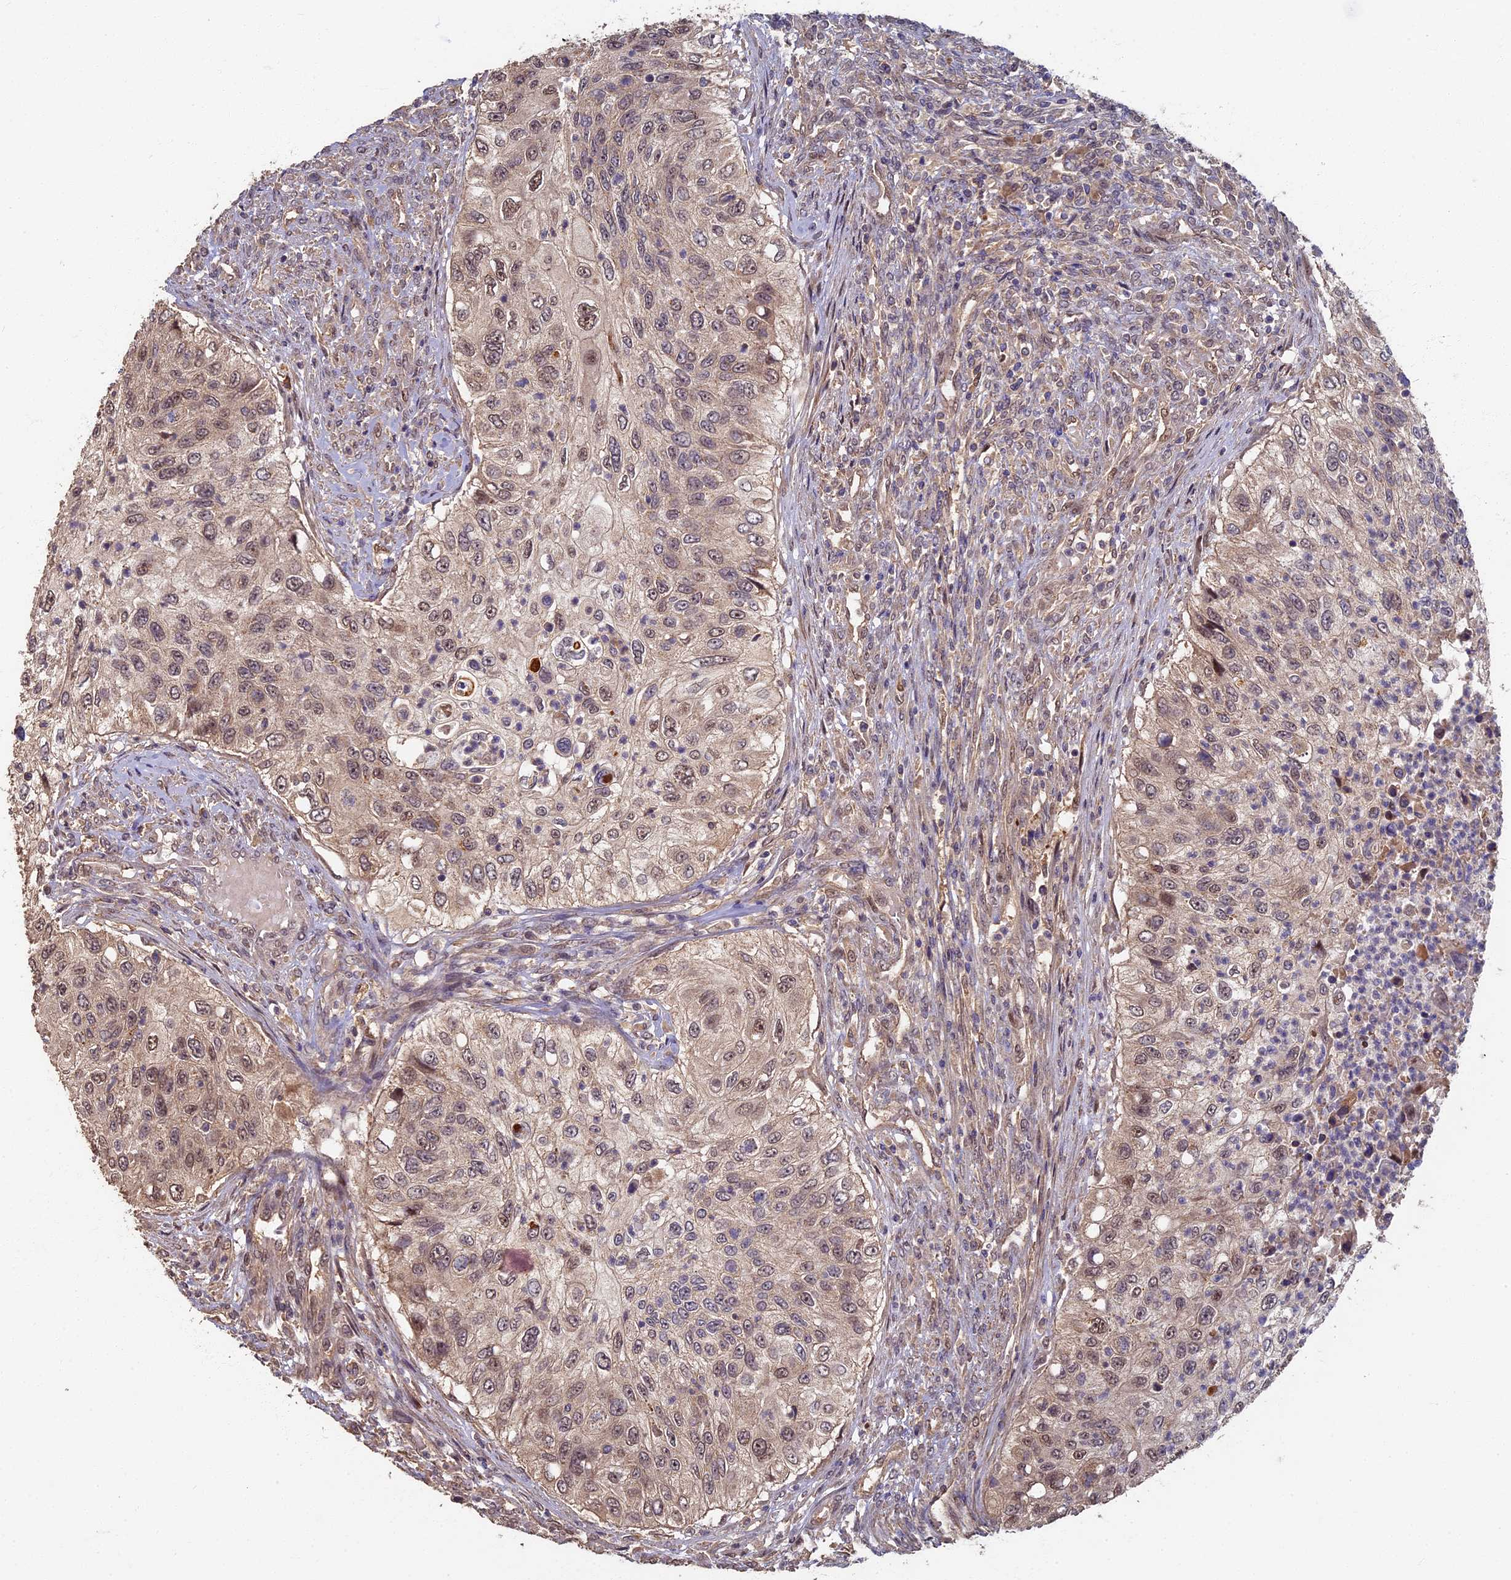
{"staining": {"intensity": "moderate", "quantity": "<25%", "location": "nuclear"}, "tissue": "urothelial cancer", "cell_type": "Tumor cells", "image_type": "cancer", "snomed": [{"axis": "morphology", "description": "Urothelial carcinoma, High grade"}, {"axis": "topography", "description": "Urinary bladder"}], "caption": "A brown stain labels moderate nuclear expression of a protein in urothelial cancer tumor cells.", "gene": "RSPH3", "patient": {"sex": "female", "age": 60}}